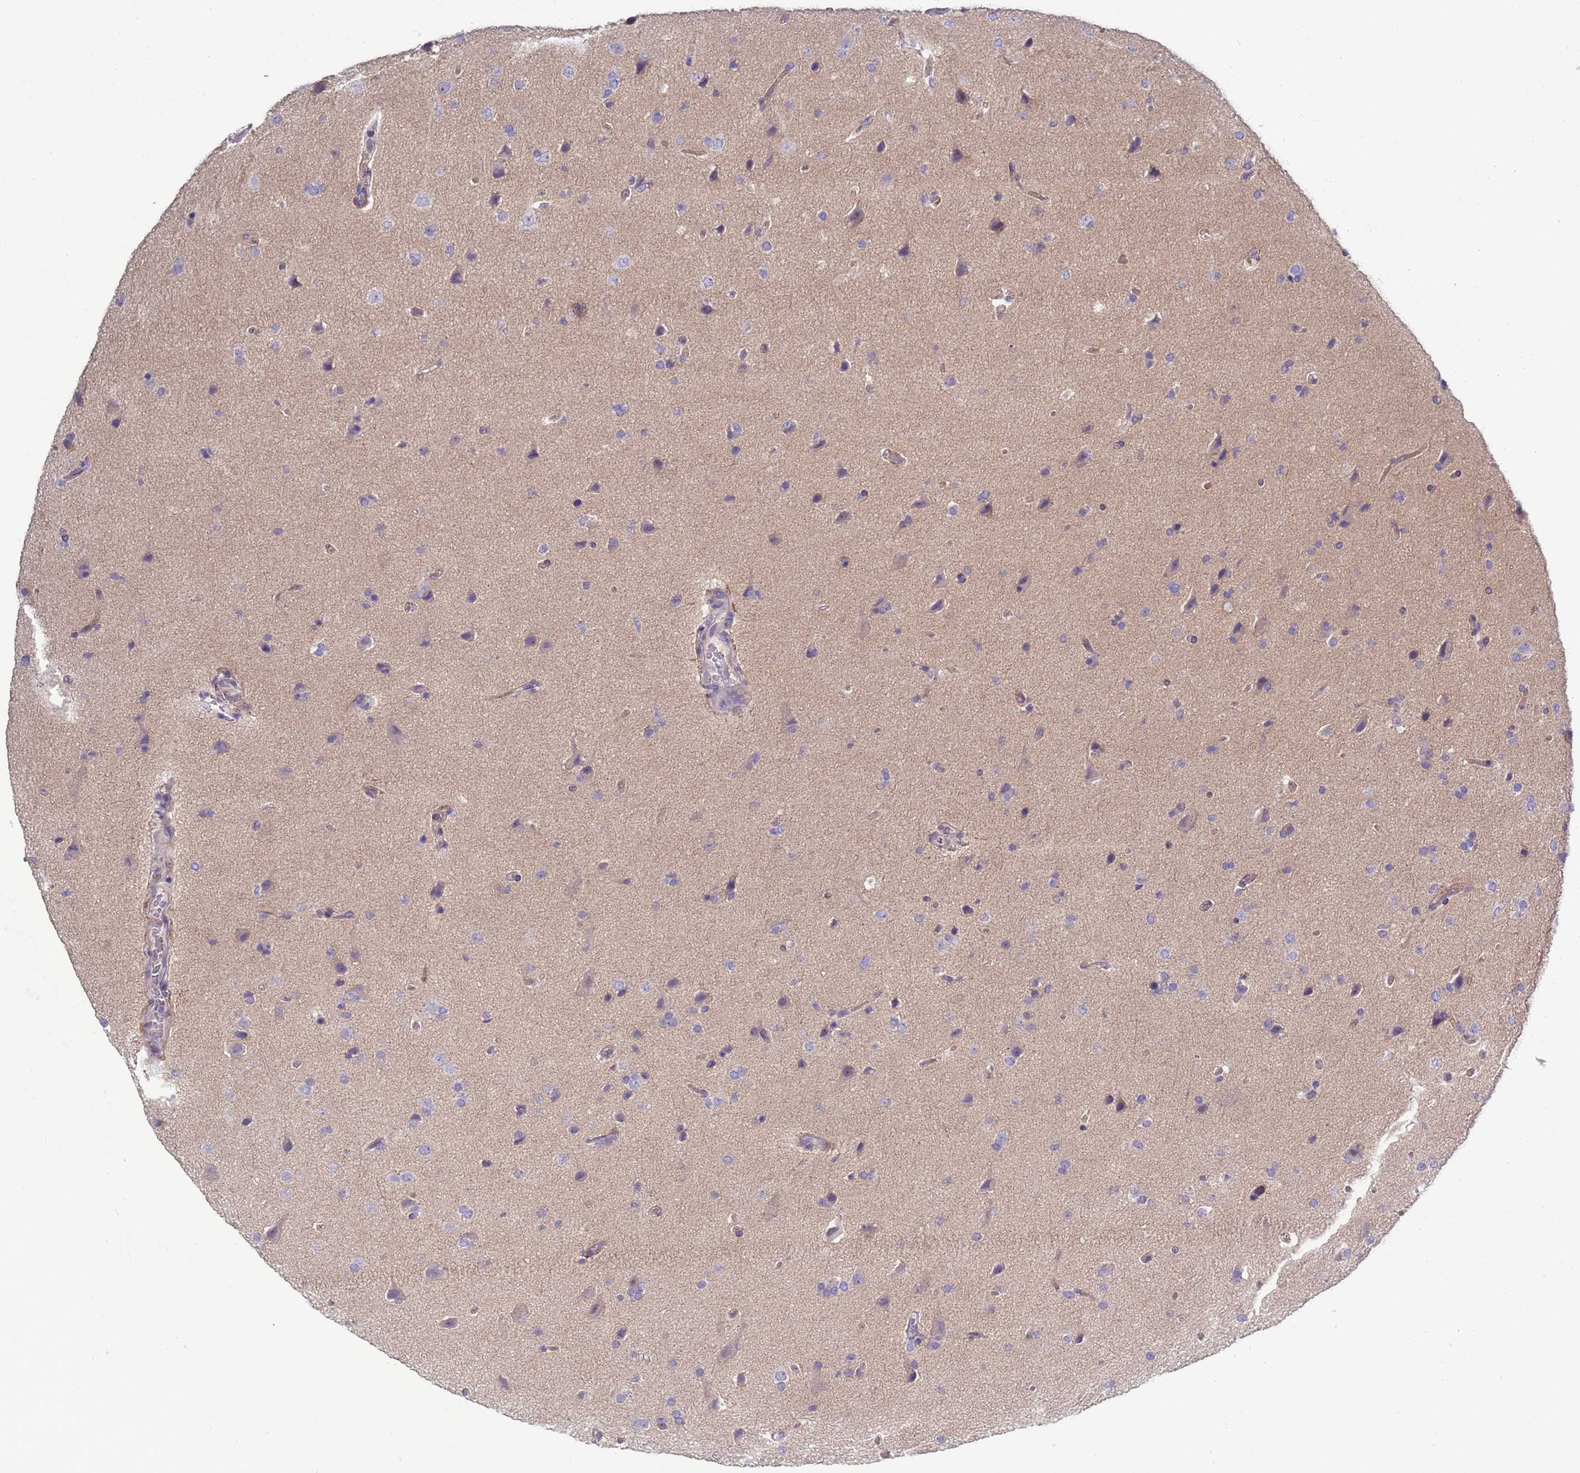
{"staining": {"intensity": "negative", "quantity": "none", "location": "none"}, "tissue": "glioma", "cell_type": "Tumor cells", "image_type": "cancer", "snomed": [{"axis": "morphology", "description": "Glioma, malignant, High grade"}, {"axis": "topography", "description": "Brain"}], "caption": "This is an immunohistochemistry micrograph of human glioma. There is no staining in tumor cells.", "gene": "TRMT10A", "patient": {"sex": "male", "age": 72}}